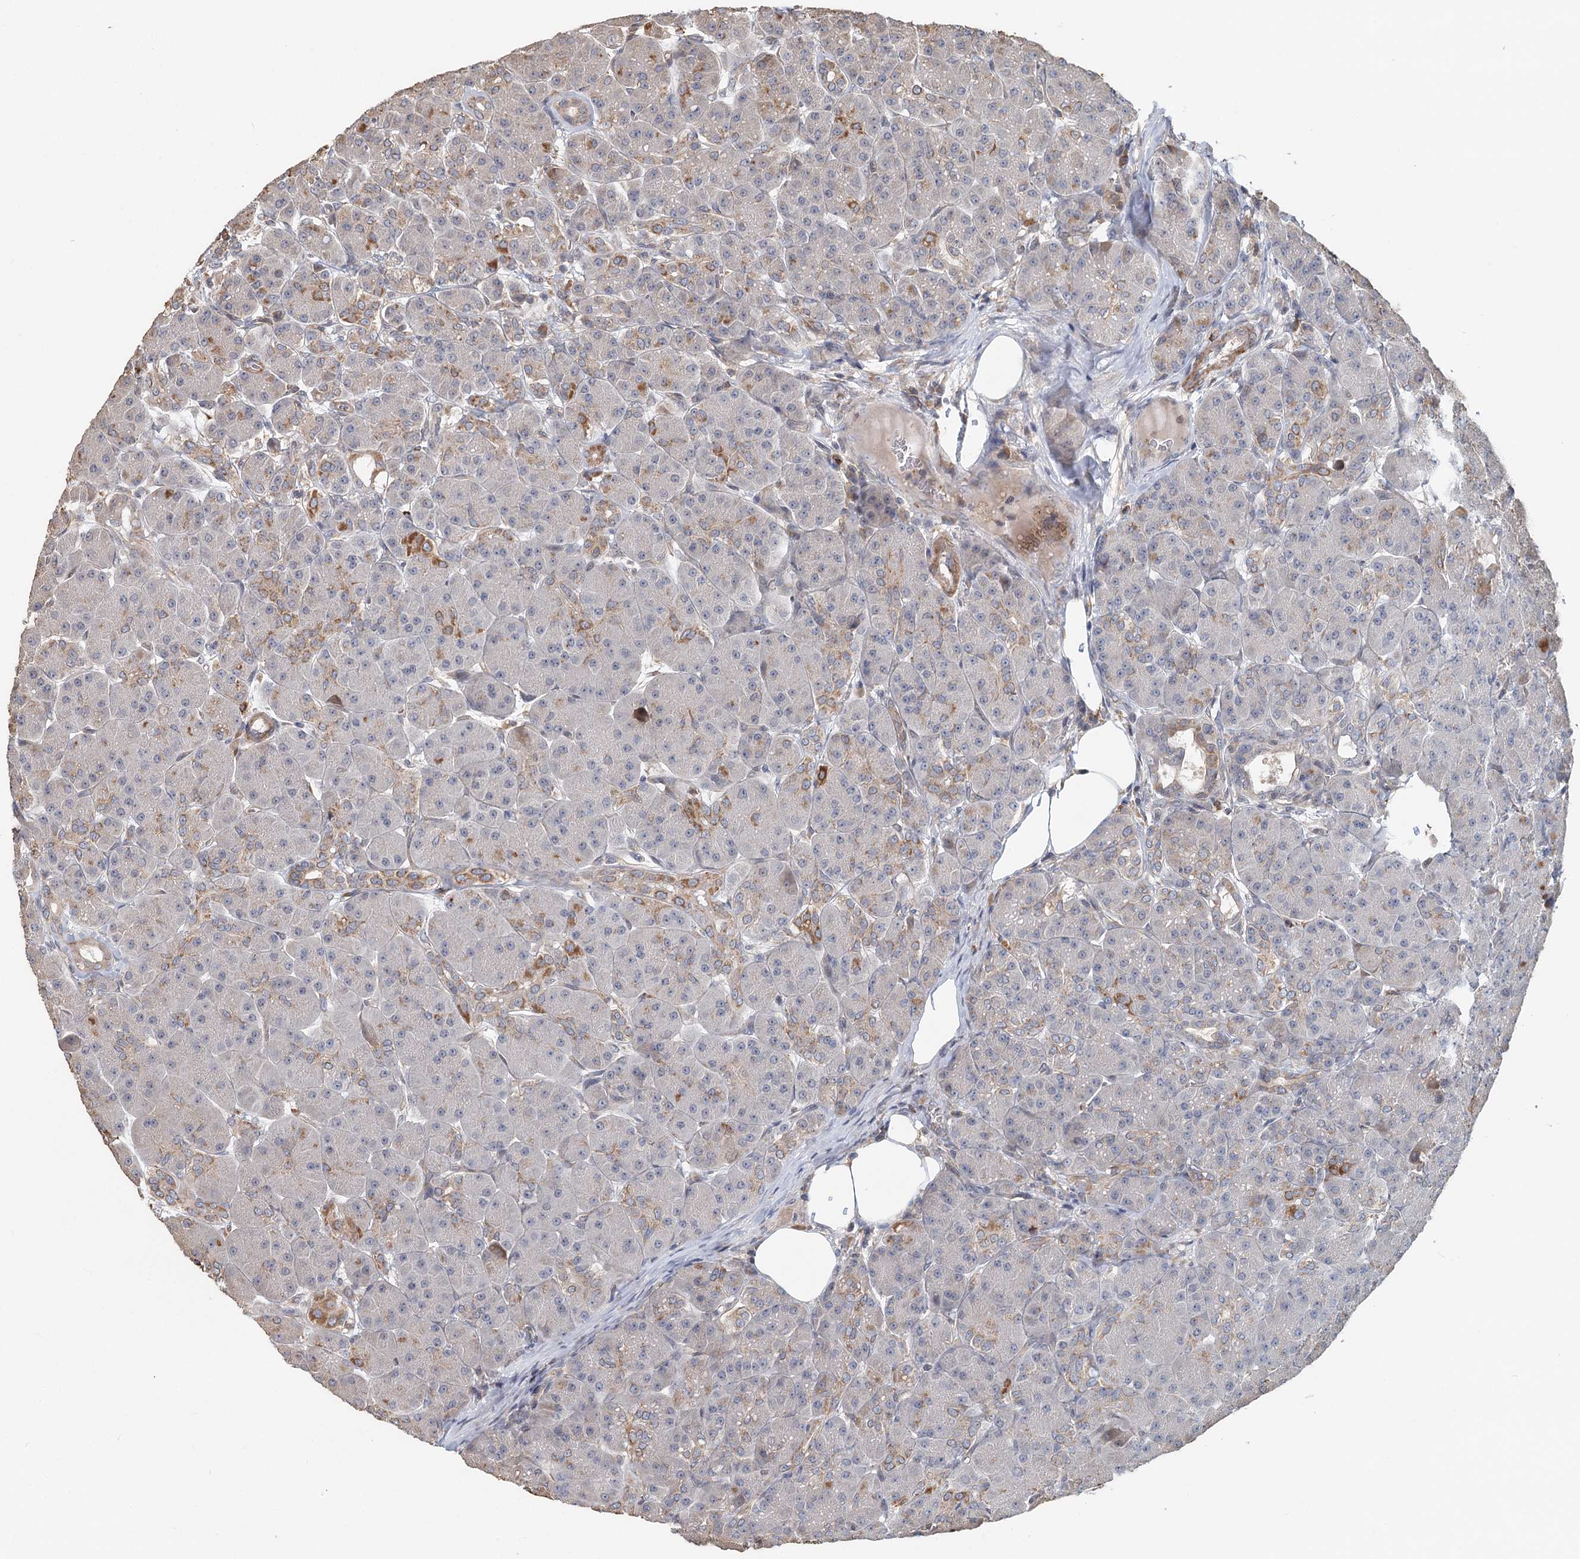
{"staining": {"intensity": "strong", "quantity": "<25%", "location": "cytoplasmic/membranous"}, "tissue": "pancreas", "cell_type": "Exocrine glandular cells", "image_type": "normal", "snomed": [{"axis": "morphology", "description": "Normal tissue, NOS"}, {"axis": "topography", "description": "Pancreas"}], "caption": "The immunohistochemical stain highlights strong cytoplasmic/membranous positivity in exocrine glandular cells of normal pancreas. The staining is performed using DAB brown chromogen to label protein expression. The nuclei are counter-stained blue using hematoxylin.", "gene": "RNF111", "patient": {"sex": "male", "age": 63}}